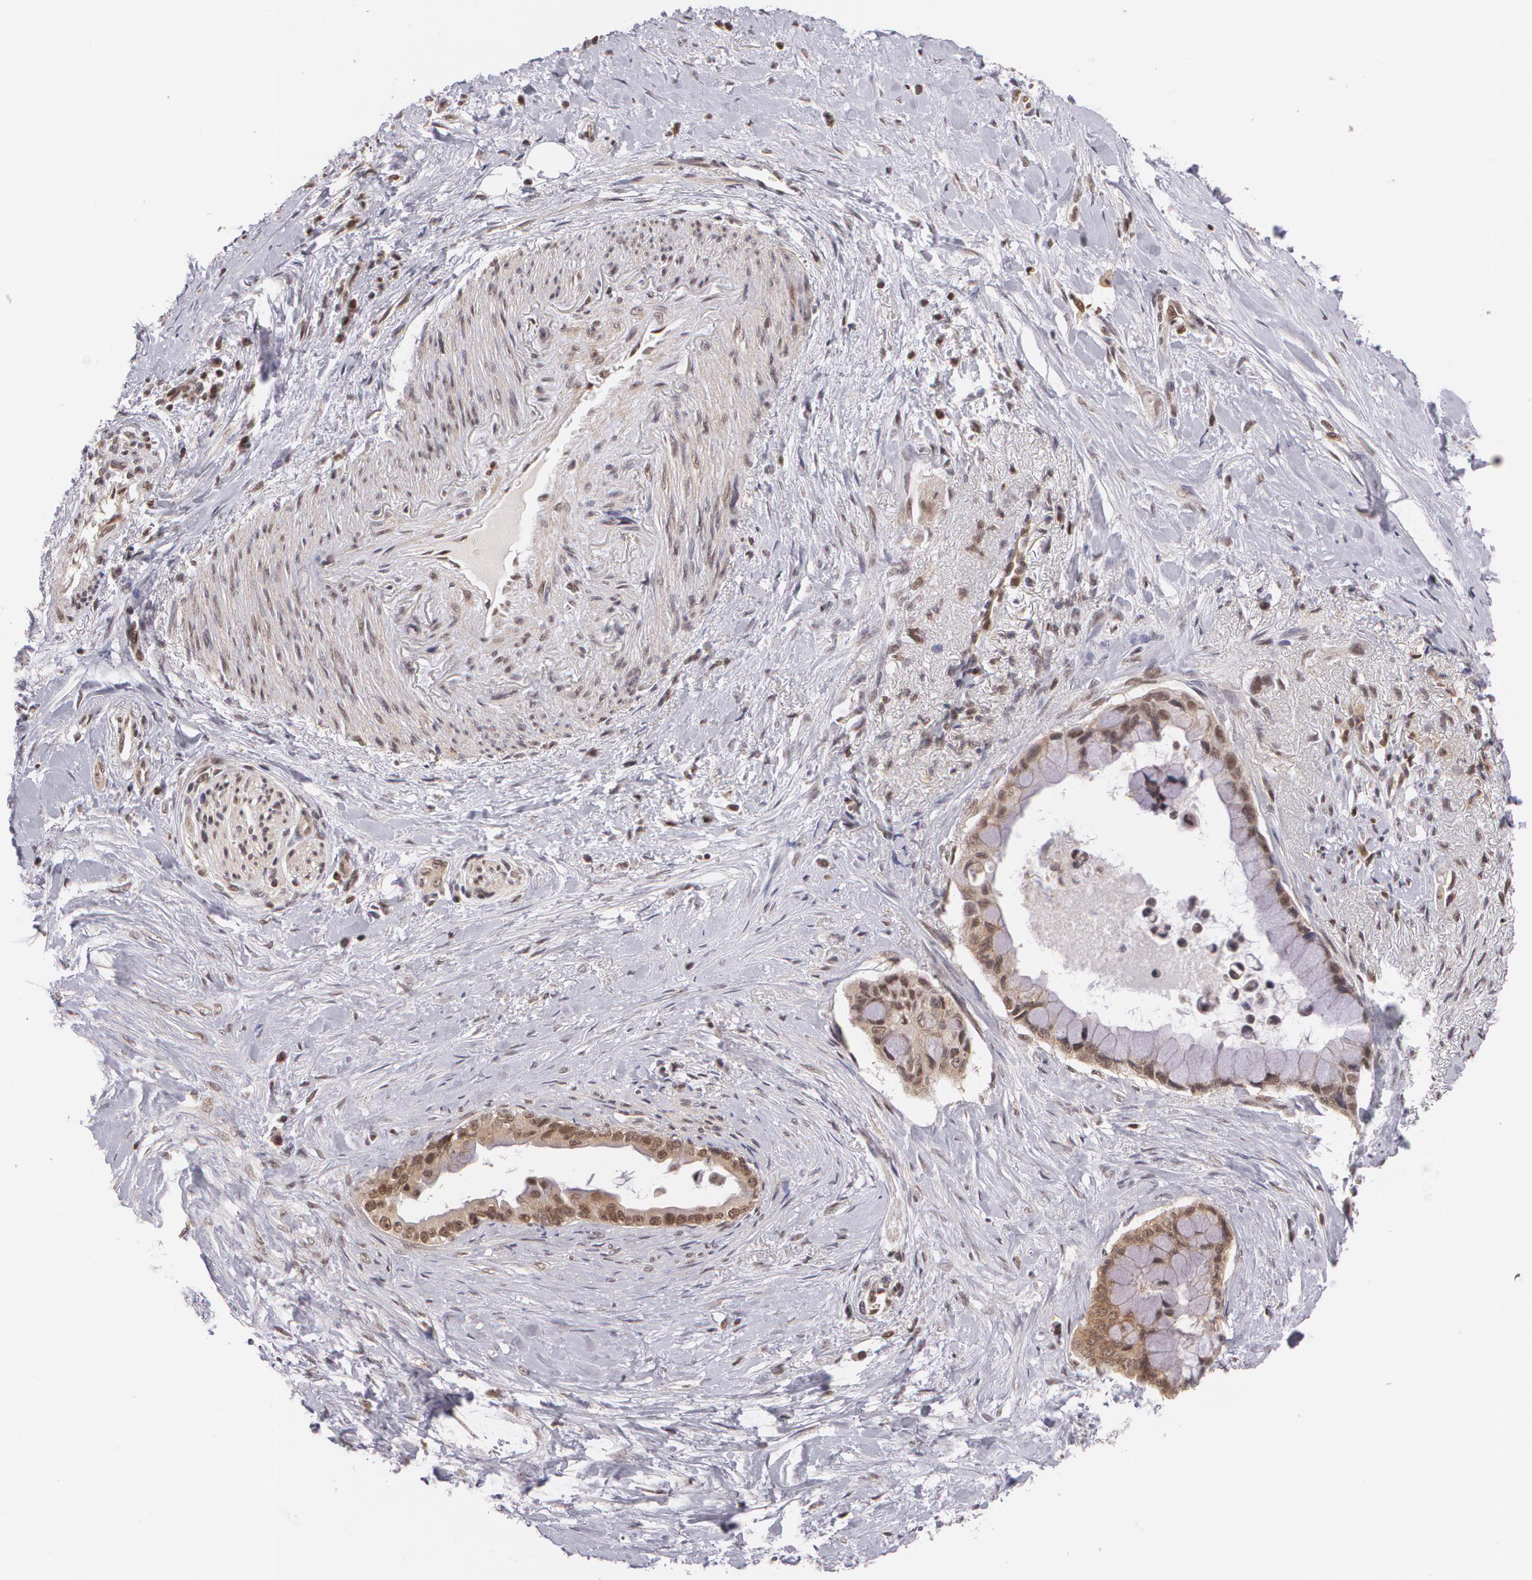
{"staining": {"intensity": "moderate", "quantity": "25%-75%", "location": "cytoplasmic/membranous,nuclear"}, "tissue": "pancreatic cancer", "cell_type": "Tumor cells", "image_type": "cancer", "snomed": [{"axis": "morphology", "description": "Adenocarcinoma, NOS"}, {"axis": "topography", "description": "Pancreas"}], "caption": "Pancreatic cancer was stained to show a protein in brown. There is medium levels of moderate cytoplasmic/membranous and nuclear expression in approximately 25%-75% of tumor cells.", "gene": "CUL2", "patient": {"sex": "male", "age": 59}}